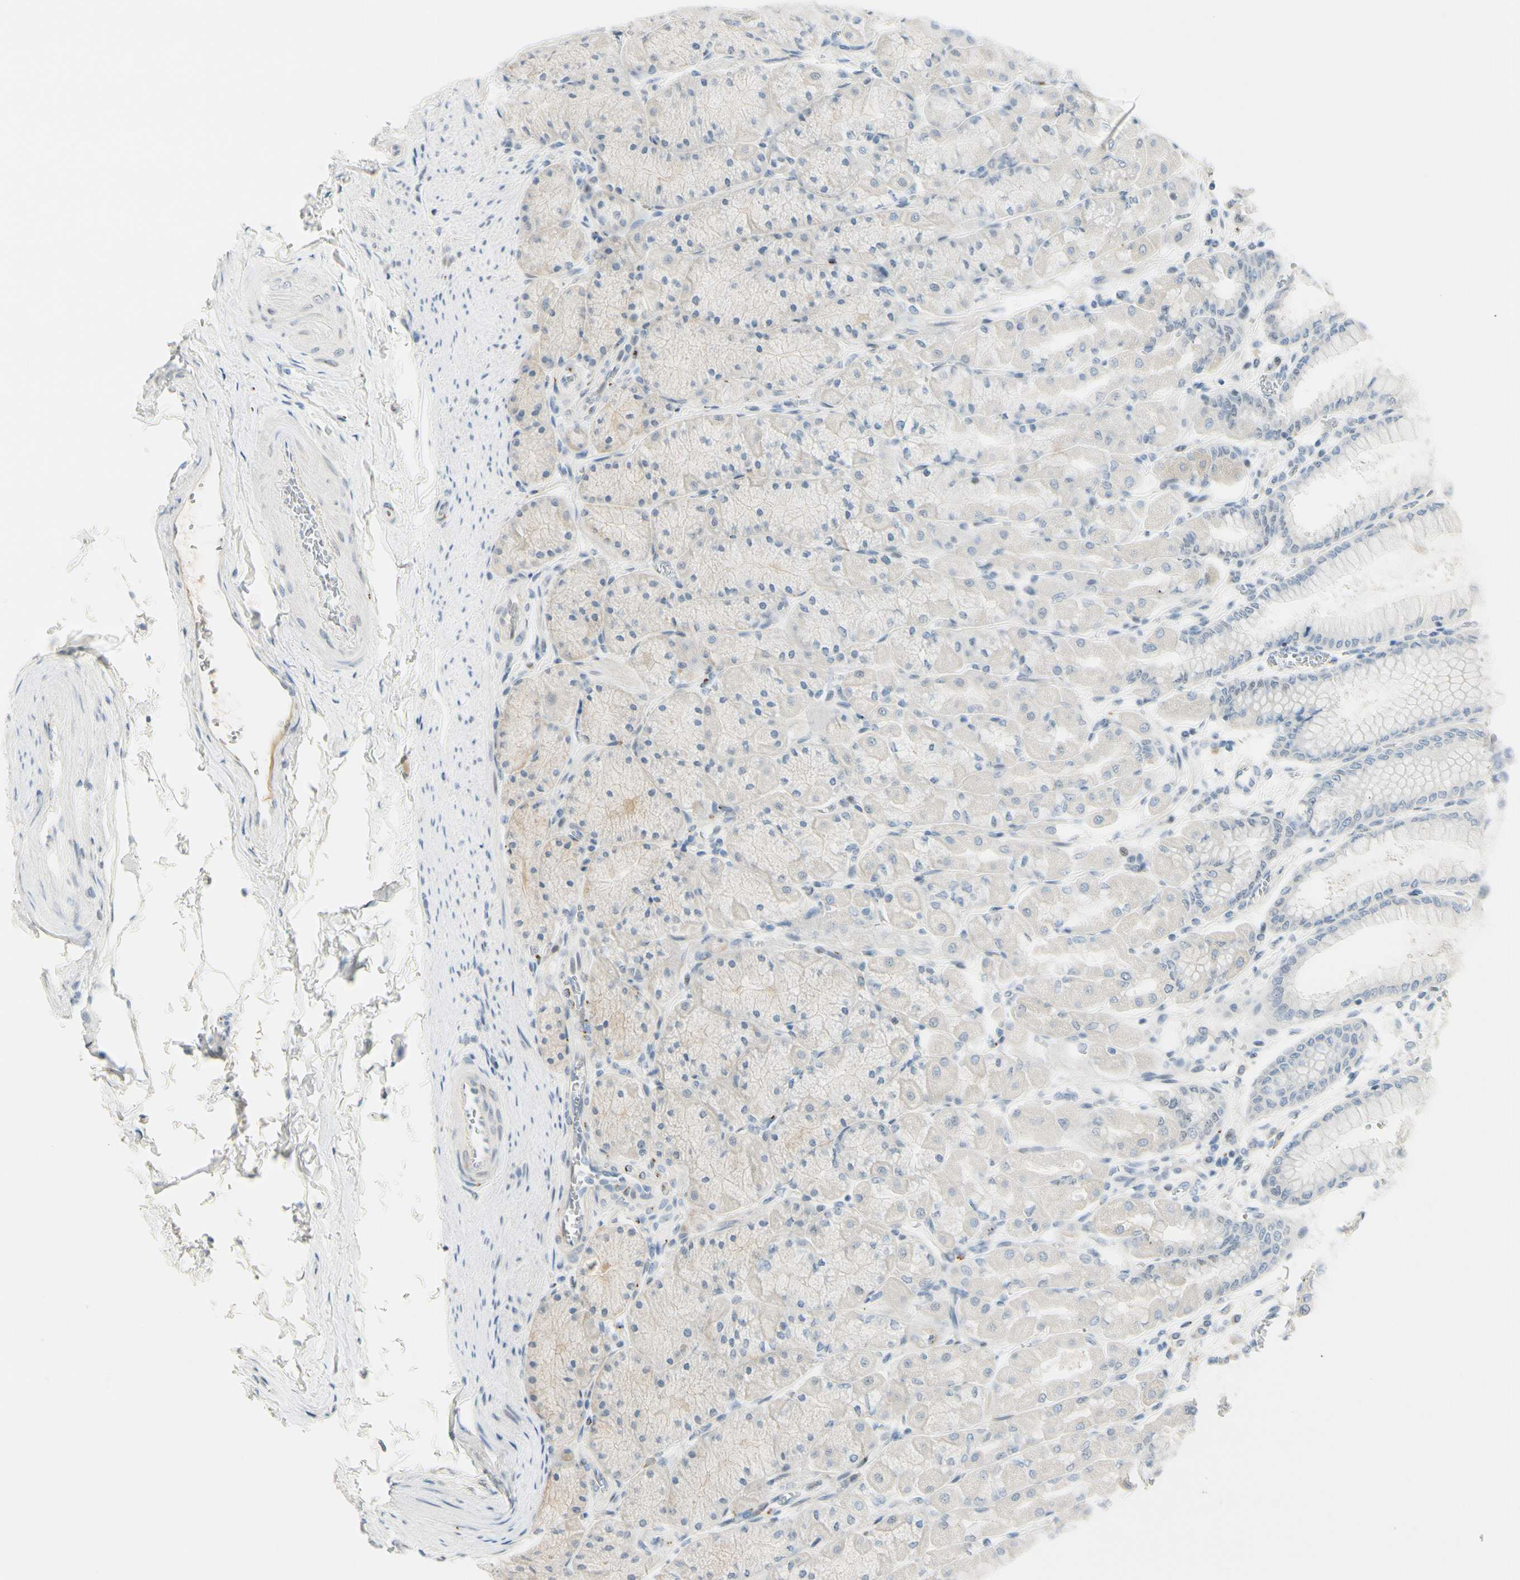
{"staining": {"intensity": "moderate", "quantity": "<25%", "location": "nuclear"}, "tissue": "stomach", "cell_type": "Glandular cells", "image_type": "normal", "snomed": [{"axis": "morphology", "description": "Normal tissue, NOS"}, {"axis": "topography", "description": "Stomach, upper"}], "caption": "A photomicrograph of stomach stained for a protein shows moderate nuclear brown staining in glandular cells.", "gene": "B4GALNT1", "patient": {"sex": "female", "age": 56}}